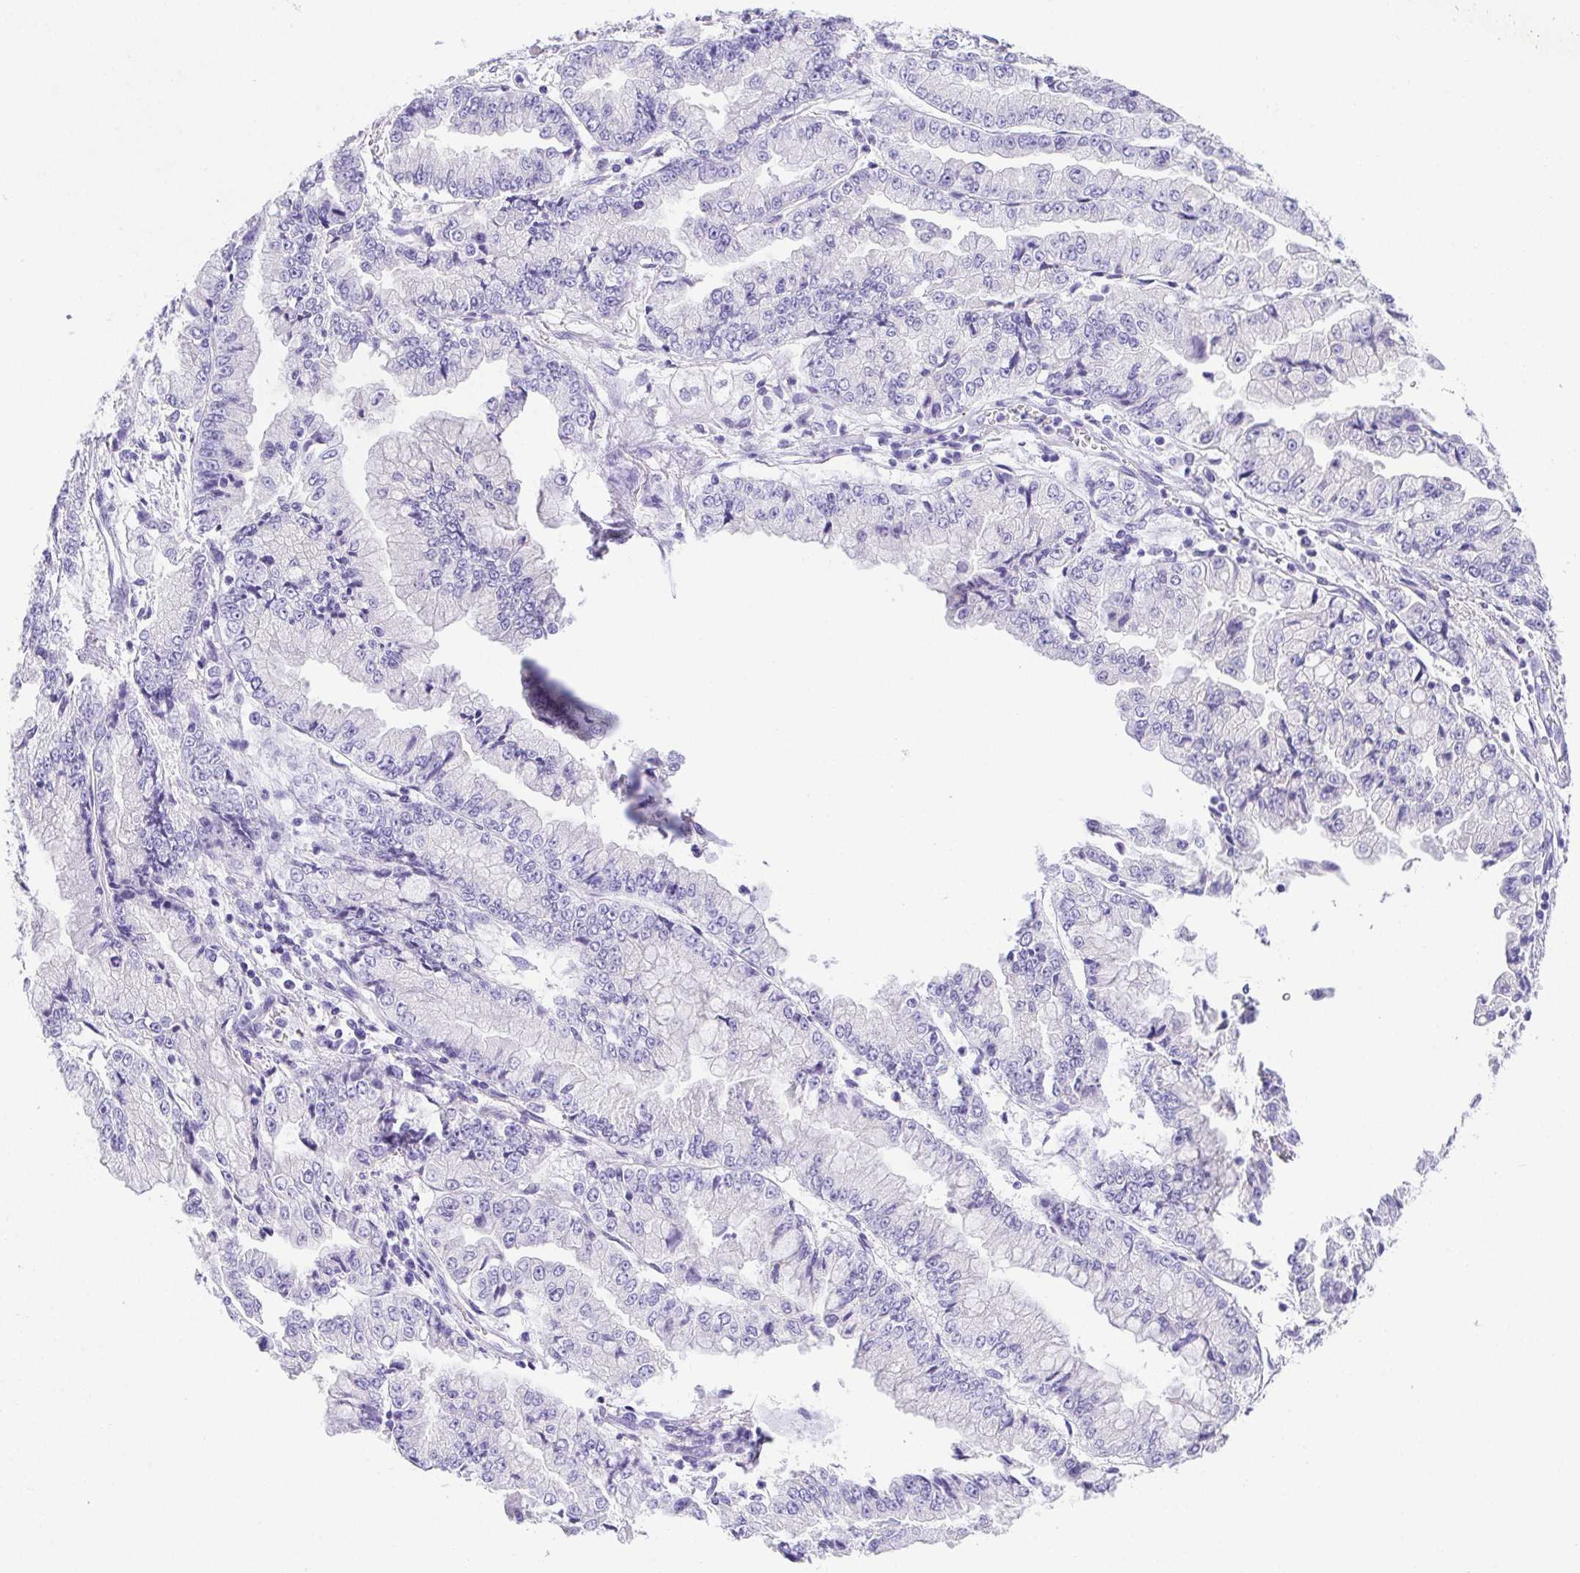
{"staining": {"intensity": "negative", "quantity": "none", "location": "none"}, "tissue": "stomach cancer", "cell_type": "Tumor cells", "image_type": "cancer", "snomed": [{"axis": "morphology", "description": "Adenocarcinoma, NOS"}, {"axis": "topography", "description": "Stomach, upper"}], "caption": "A micrograph of human stomach adenocarcinoma is negative for staining in tumor cells.", "gene": "SPATA4", "patient": {"sex": "female", "age": 74}}